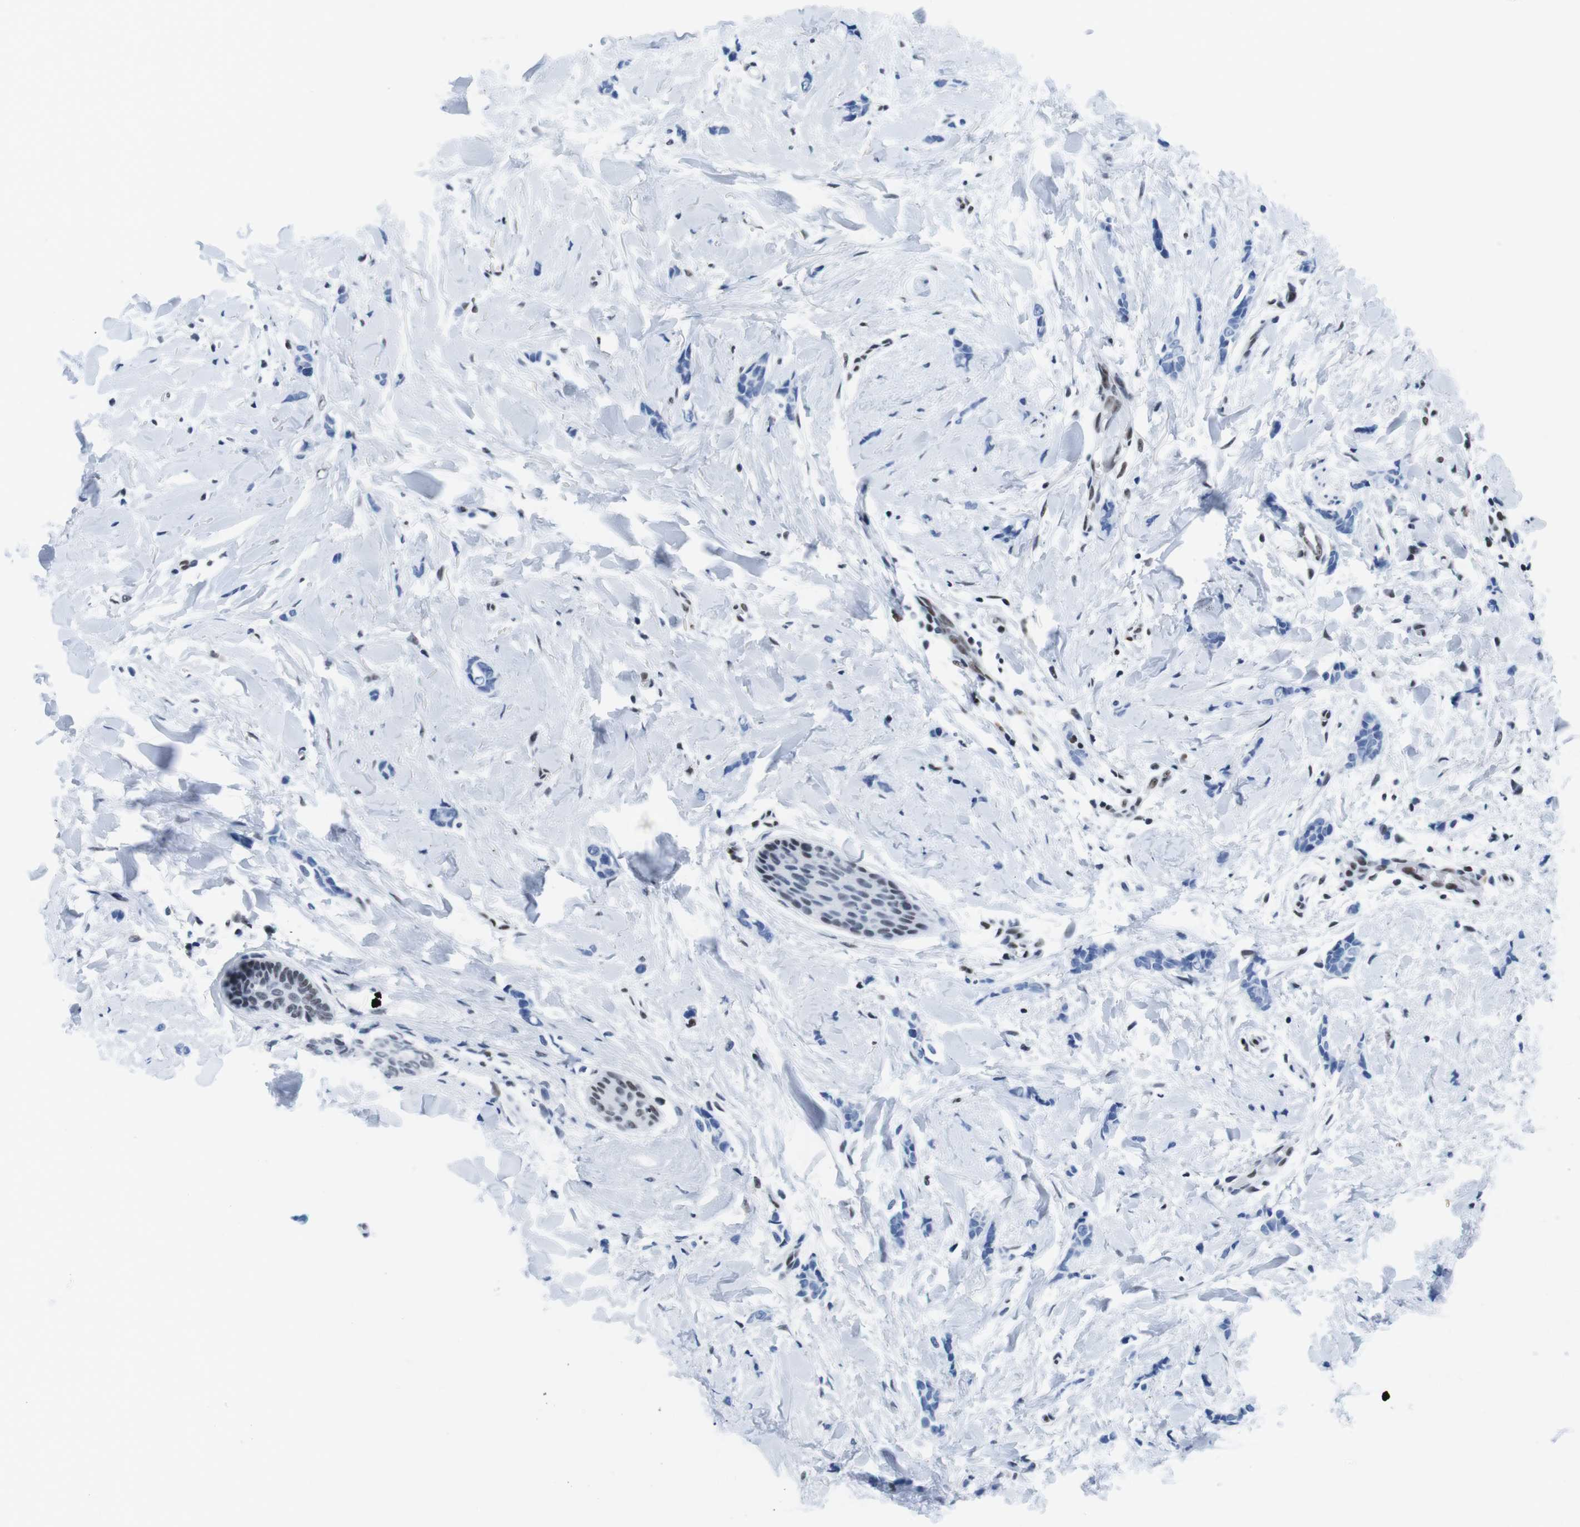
{"staining": {"intensity": "negative", "quantity": "none", "location": "none"}, "tissue": "breast cancer", "cell_type": "Tumor cells", "image_type": "cancer", "snomed": [{"axis": "morphology", "description": "Lobular carcinoma"}, {"axis": "topography", "description": "Skin"}, {"axis": "topography", "description": "Breast"}], "caption": "Image shows no protein staining in tumor cells of breast cancer (lobular carcinoma) tissue. (Immunohistochemistry (ihc), brightfield microscopy, high magnification).", "gene": "IFI16", "patient": {"sex": "female", "age": 46}}